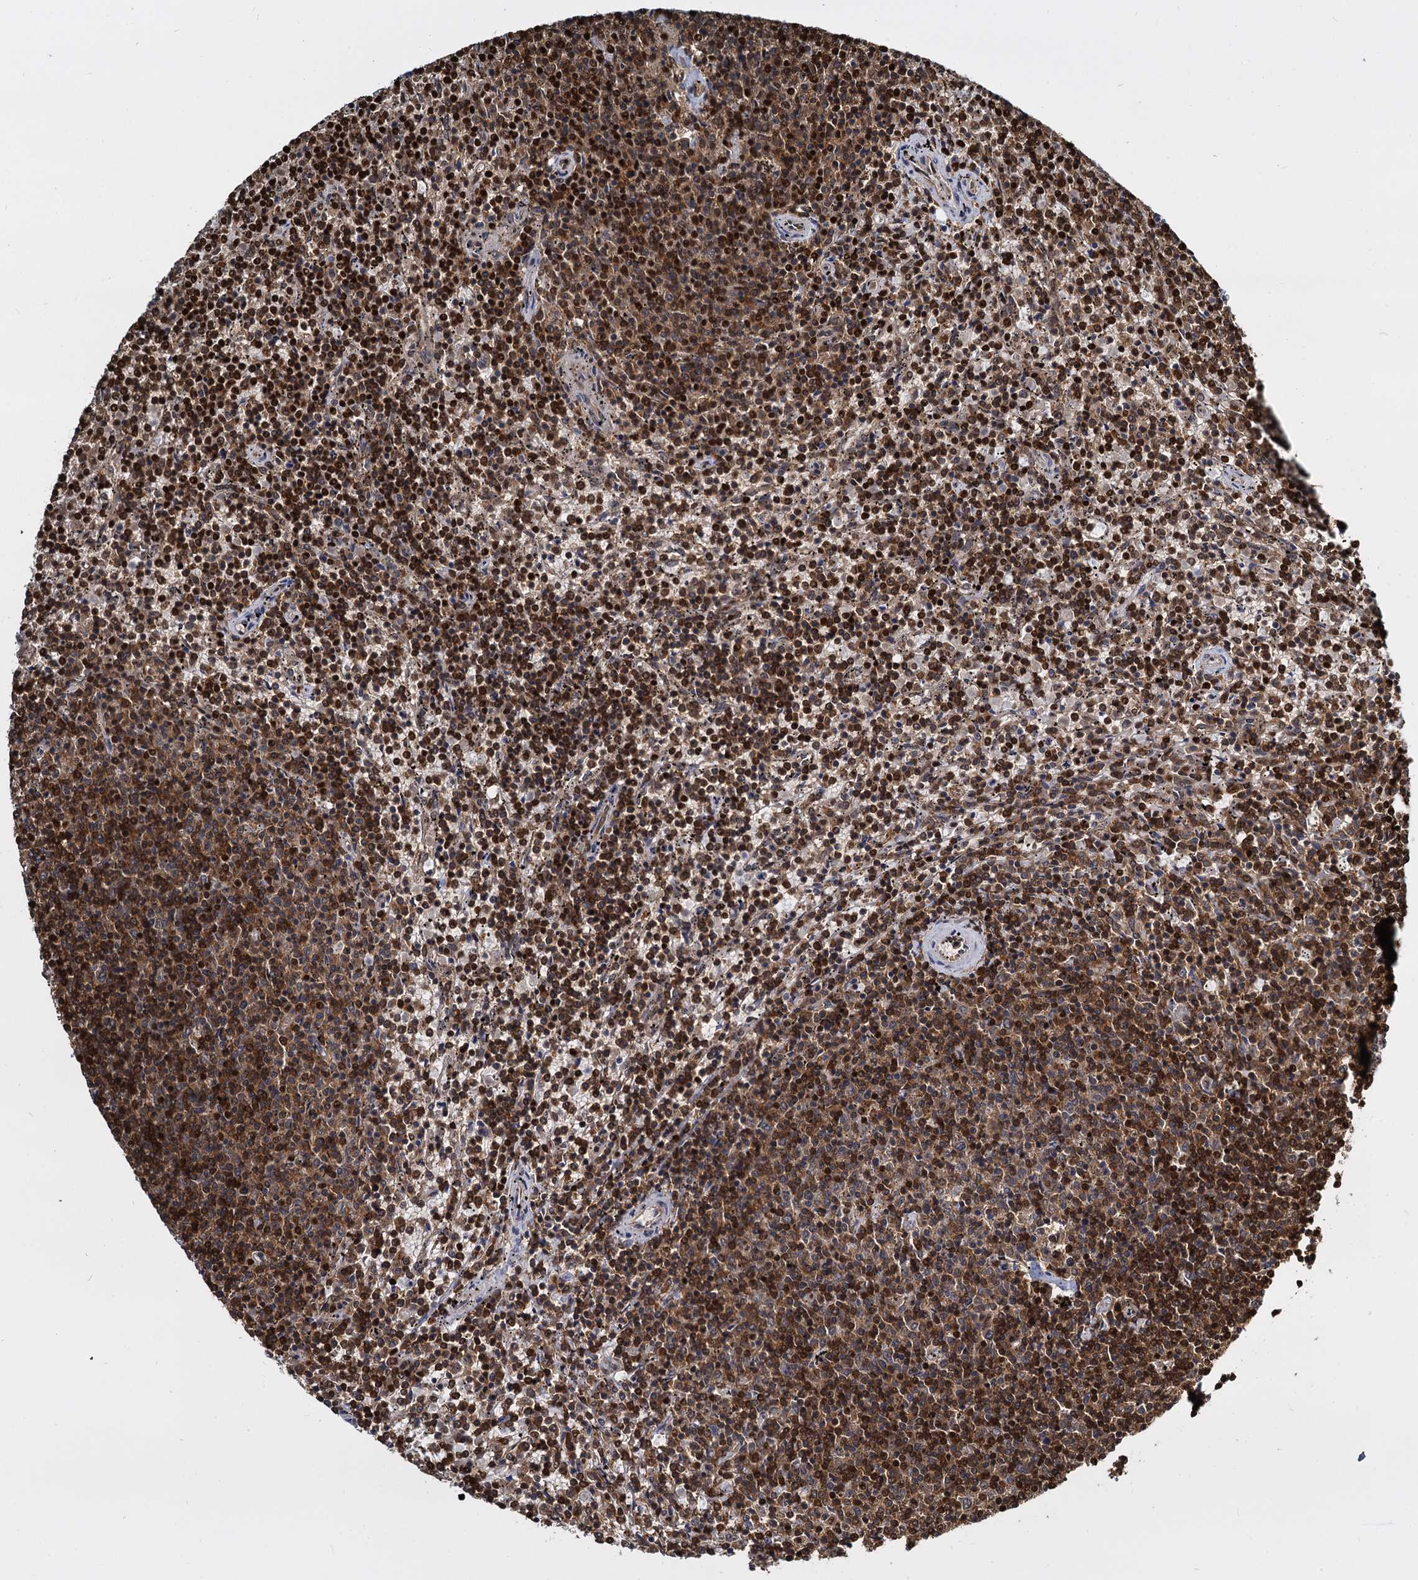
{"staining": {"intensity": "strong", "quantity": ">75%", "location": "nuclear"}, "tissue": "lymphoma", "cell_type": "Tumor cells", "image_type": "cancer", "snomed": [{"axis": "morphology", "description": "Malignant lymphoma, non-Hodgkin's type, Low grade"}, {"axis": "topography", "description": "Spleen"}], "caption": "Human malignant lymphoma, non-Hodgkin's type (low-grade) stained for a protein (brown) demonstrates strong nuclear positive positivity in approximately >75% of tumor cells.", "gene": "DCPS", "patient": {"sex": "female", "age": 50}}